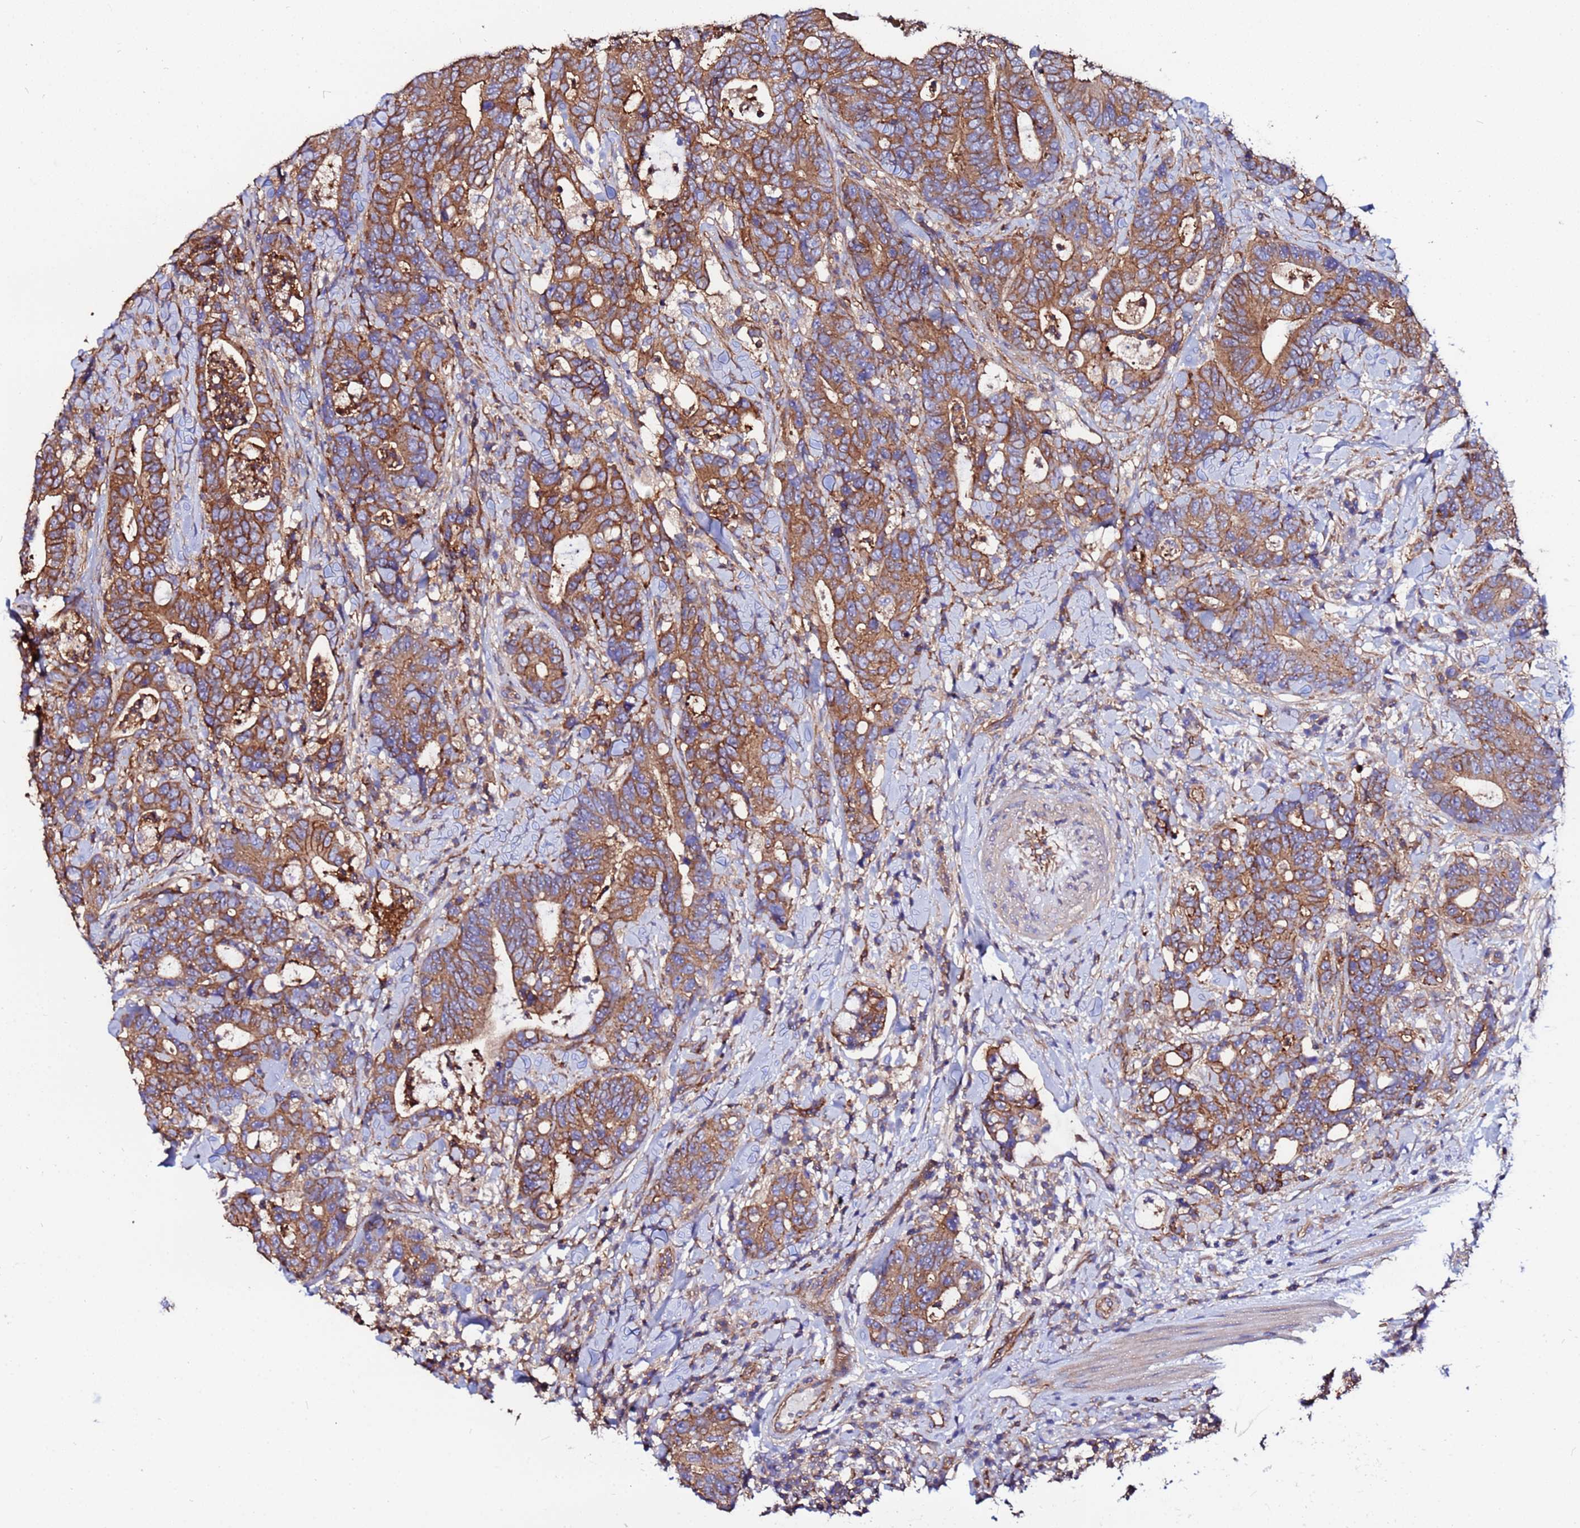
{"staining": {"intensity": "moderate", "quantity": ">75%", "location": "cytoplasmic/membranous"}, "tissue": "colorectal cancer", "cell_type": "Tumor cells", "image_type": "cancer", "snomed": [{"axis": "morphology", "description": "Adenocarcinoma, NOS"}, {"axis": "topography", "description": "Colon"}], "caption": "There is medium levels of moderate cytoplasmic/membranous expression in tumor cells of colorectal cancer (adenocarcinoma), as demonstrated by immunohistochemical staining (brown color).", "gene": "POTEE", "patient": {"sex": "female", "age": 82}}